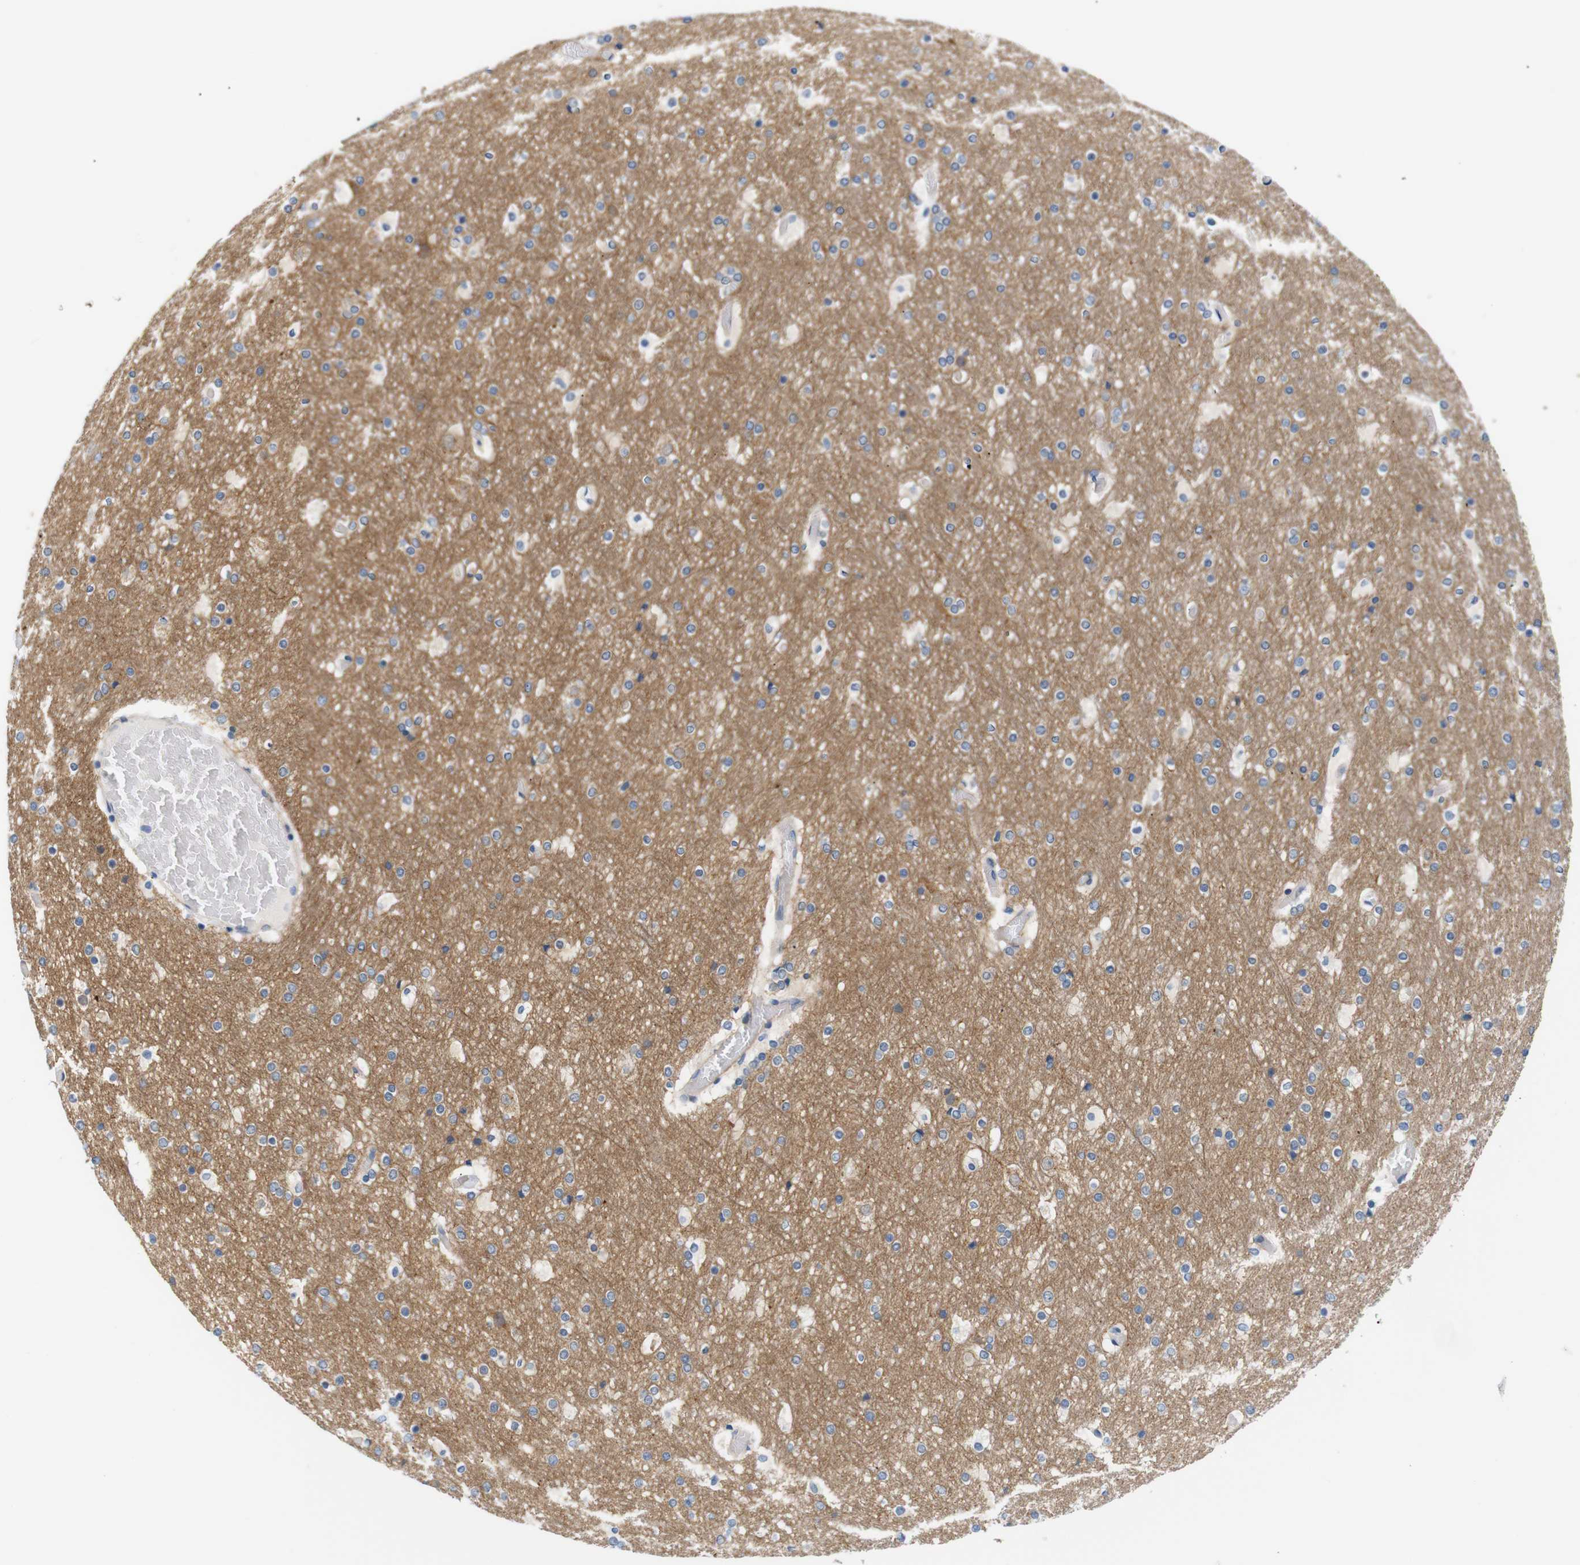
{"staining": {"intensity": "weak", "quantity": "<25%", "location": "cytoplasmic/membranous"}, "tissue": "cerebral cortex", "cell_type": "Endothelial cells", "image_type": "normal", "snomed": [{"axis": "morphology", "description": "Normal tissue, NOS"}, {"axis": "topography", "description": "Cerebral cortex"}], "caption": "An immunohistochemistry histopathology image of benign cerebral cortex is shown. There is no staining in endothelial cells of cerebral cortex.", "gene": "STMN3", "patient": {"sex": "male", "age": 57}}